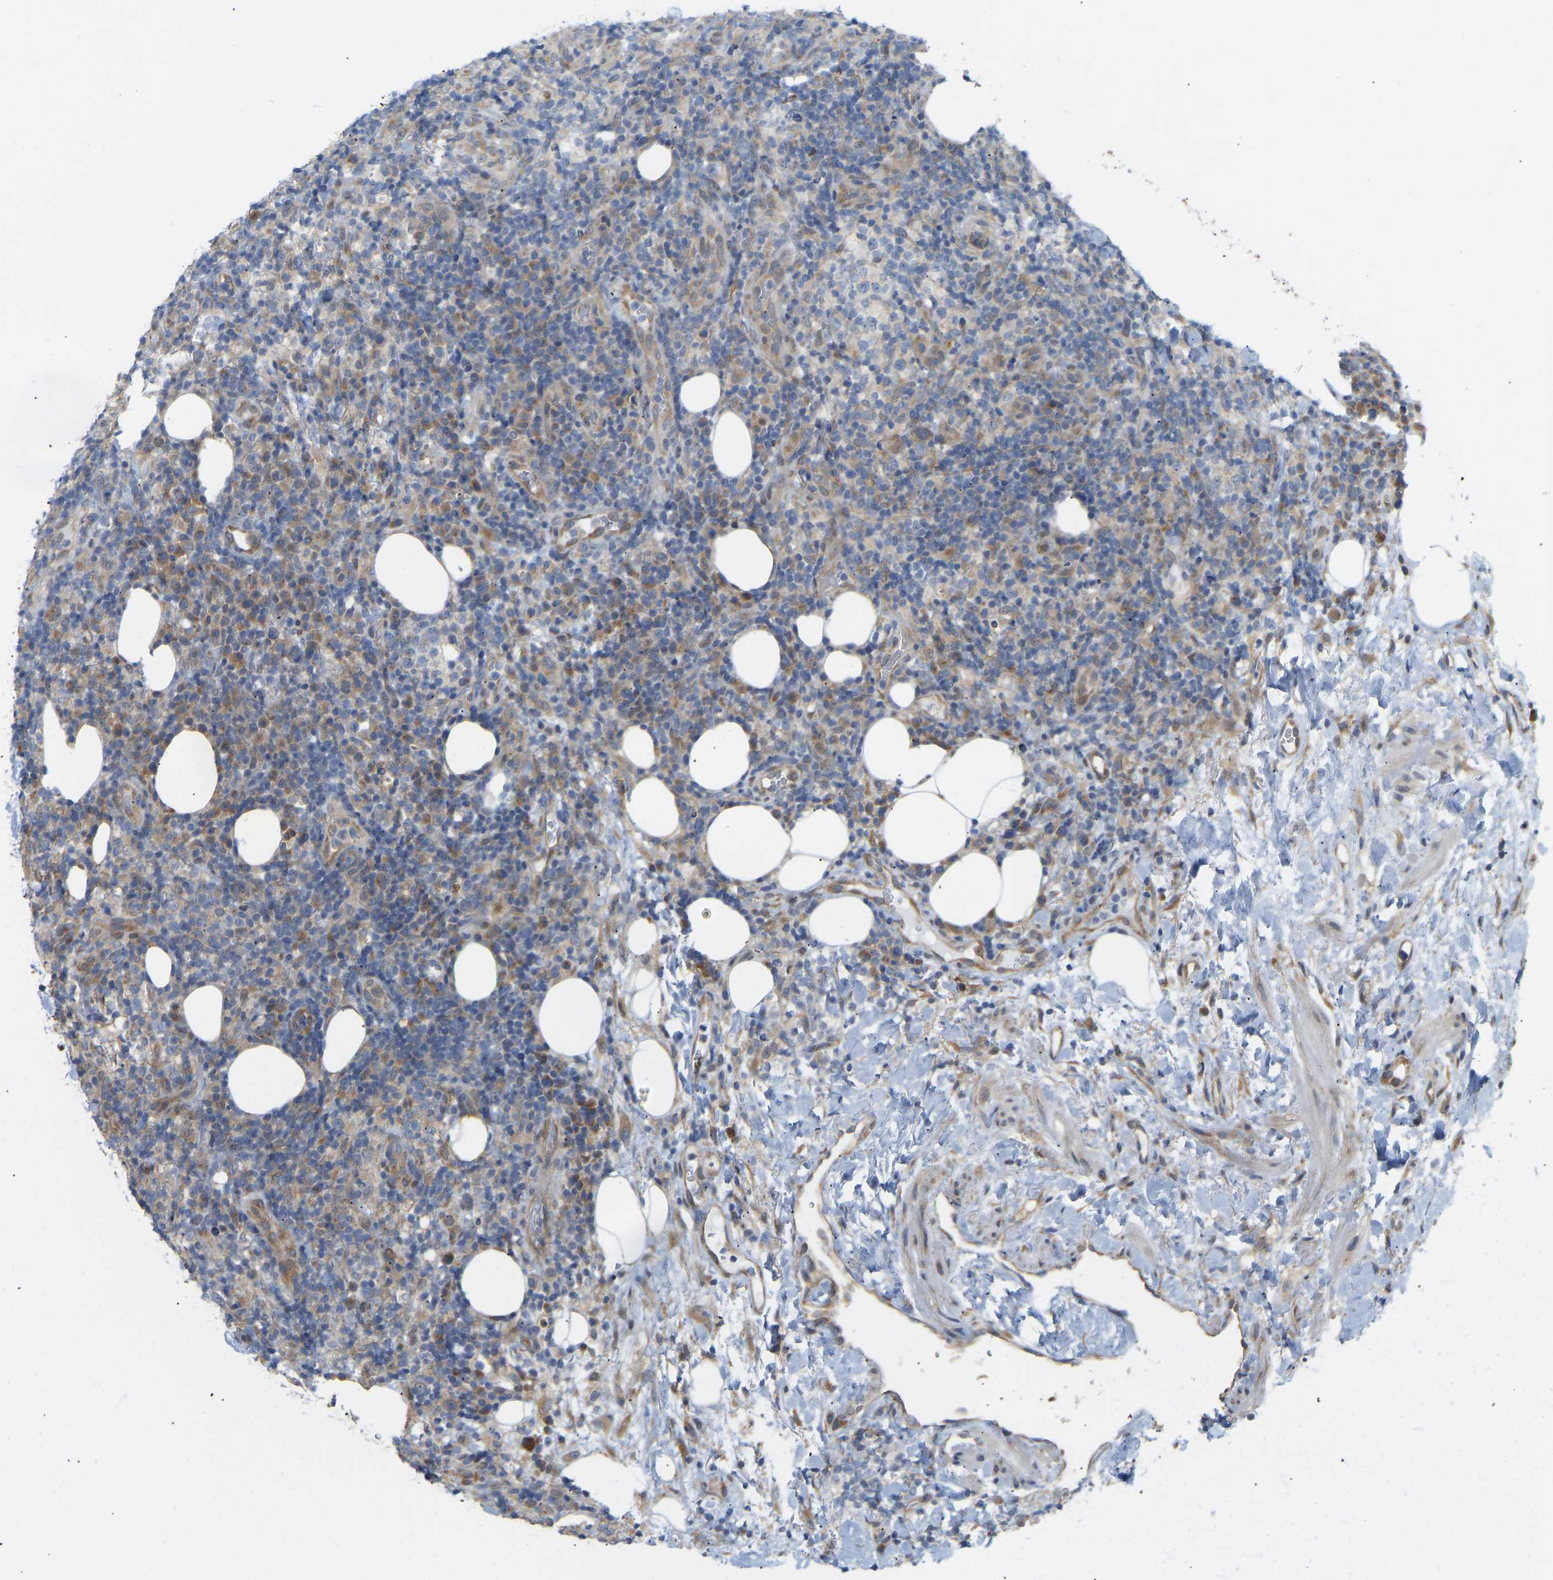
{"staining": {"intensity": "moderate", "quantity": "<25%", "location": "cytoplasmic/membranous"}, "tissue": "lymphoma", "cell_type": "Tumor cells", "image_type": "cancer", "snomed": [{"axis": "morphology", "description": "Malignant lymphoma, non-Hodgkin's type, High grade"}, {"axis": "topography", "description": "Lymph node"}], "caption": "Immunohistochemical staining of malignant lymphoma, non-Hodgkin's type (high-grade) displays low levels of moderate cytoplasmic/membranous protein staining in about <25% of tumor cells. The protein of interest is shown in brown color, while the nuclei are stained blue.", "gene": "BEND3", "patient": {"sex": "female", "age": 76}}